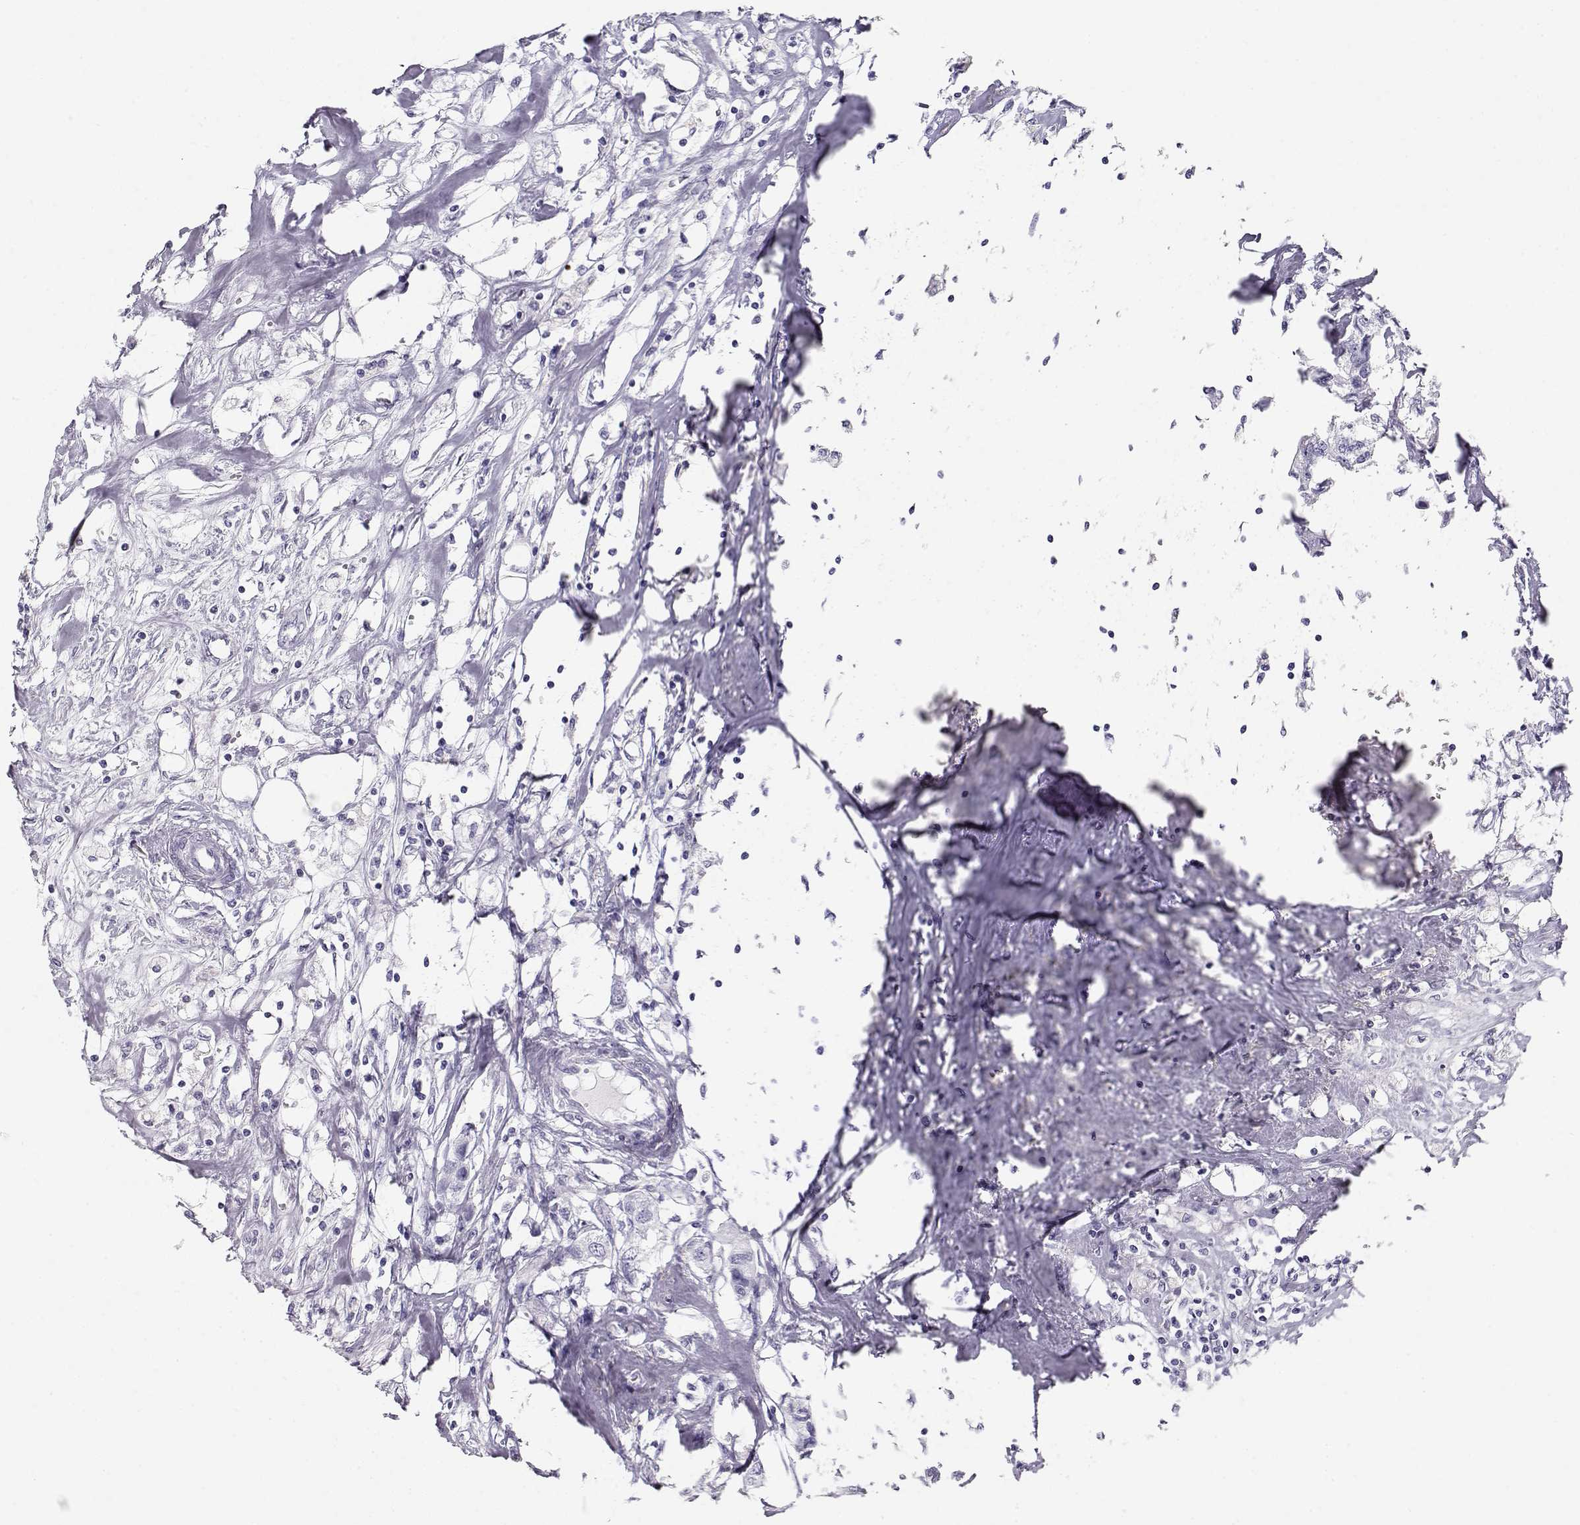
{"staining": {"intensity": "negative", "quantity": "none", "location": "none"}, "tissue": "breast cancer", "cell_type": "Tumor cells", "image_type": "cancer", "snomed": [{"axis": "morphology", "description": "Duct carcinoma"}, {"axis": "topography", "description": "Breast"}], "caption": "An immunohistochemistry (IHC) image of breast invasive ductal carcinoma is shown. There is no staining in tumor cells of breast invasive ductal carcinoma. (DAB (3,3'-diaminobenzidine) immunohistochemistry (IHC) visualized using brightfield microscopy, high magnification).", "gene": "MAGEC1", "patient": {"sex": "female", "age": 80}}